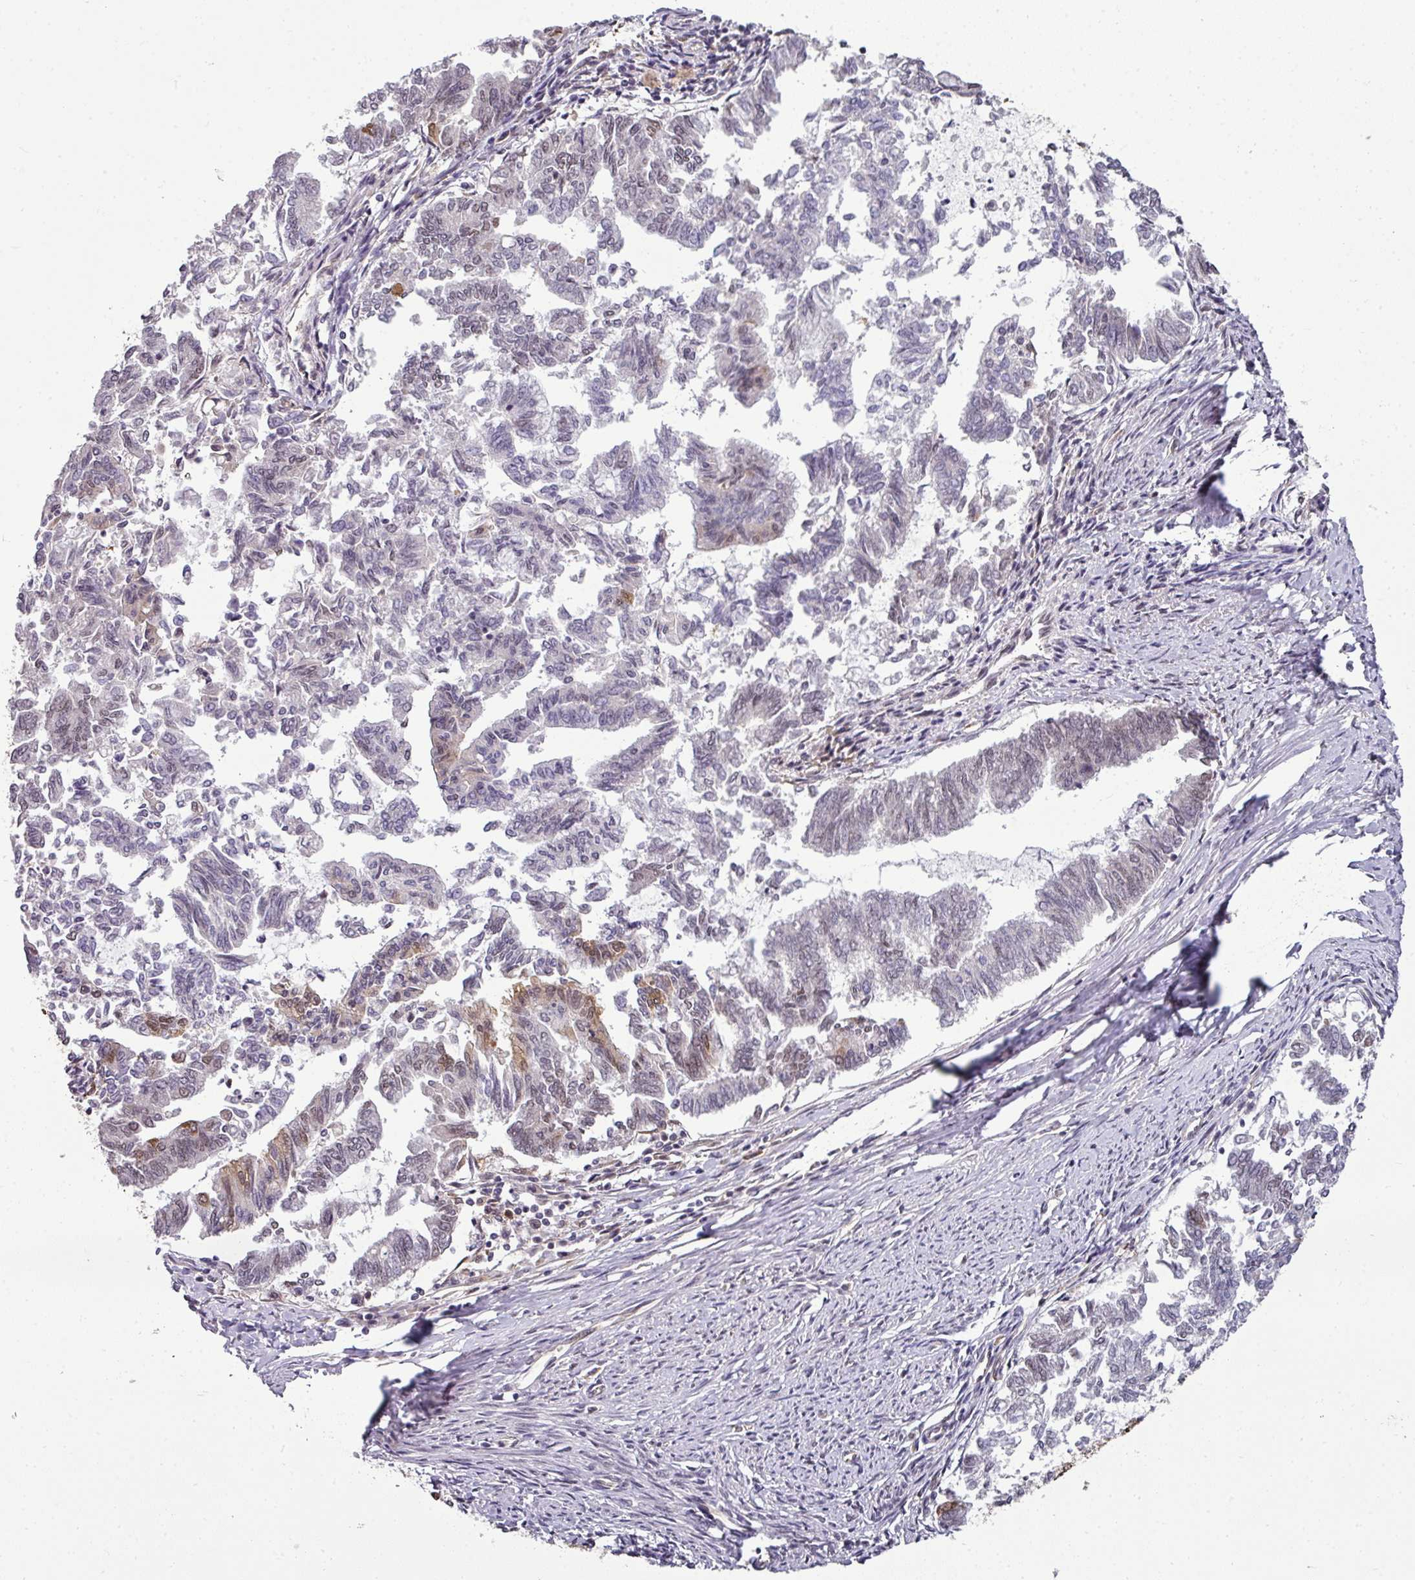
{"staining": {"intensity": "moderate", "quantity": "25%-75%", "location": "cytoplasmic/membranous,nuclear"}, "tissue": "endometrial cancer", "cell_type": "Tumor cells", "image_type": "cancer", "snomed": [{"axis": "morphology", "description": "Adenocarcinoma, NOS"}, {"axis": "topography", "description": "Endometrium"}], "caption": "This is an image of IHC staining of endometrial cancer (adenocarcinoma), which shows moderate positivity in the cytoplasmic/membranous and nuclear of tumor cells.", "gene": "RBM4B", "patient": {"sex": "female", "age": 79}}